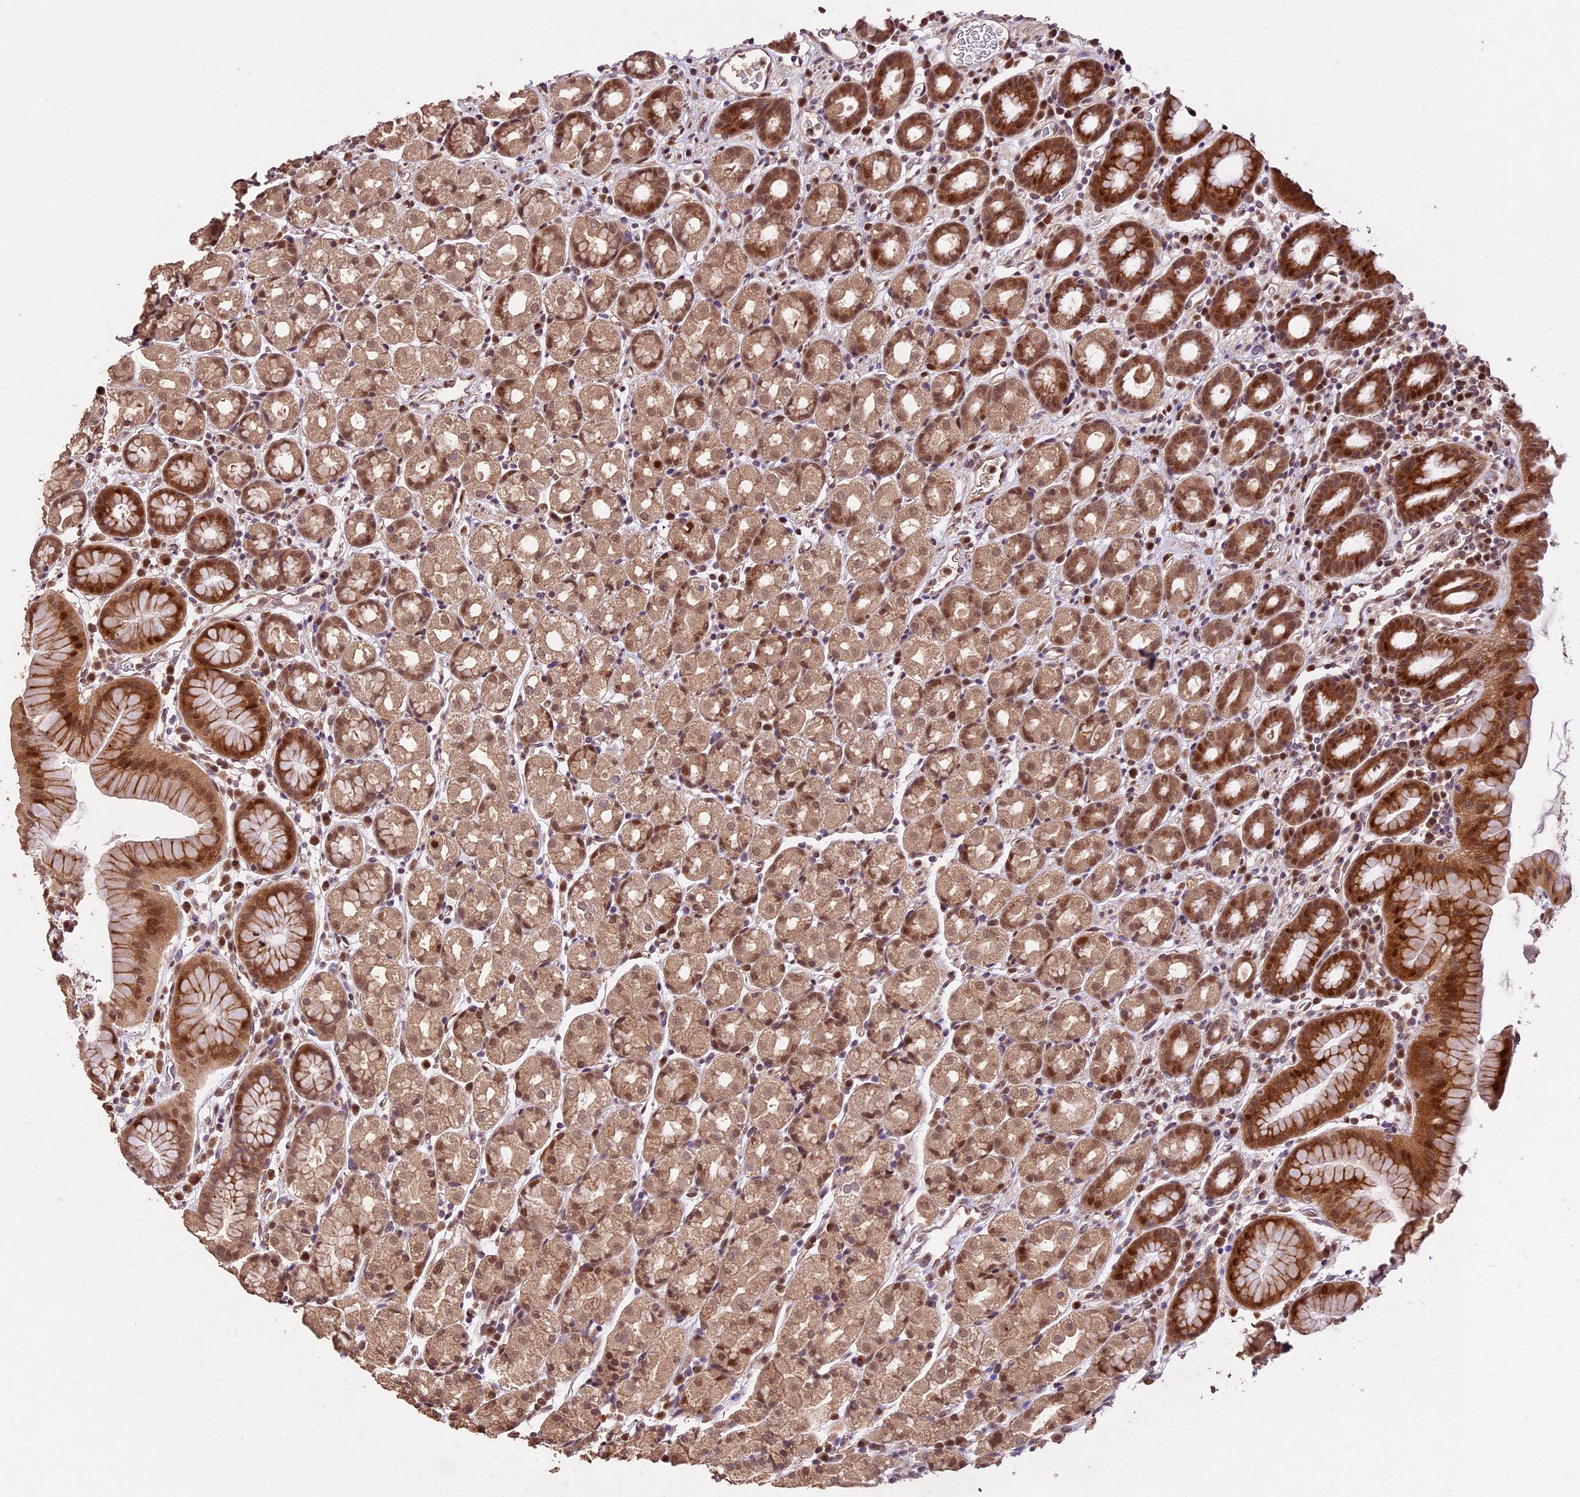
{"staining": {"intensity": "strong", "quantity": ">75%", "location": "cytoplasmic/membranous,nuclear"}, "tissue": "stomach", "cell_type": "Glandular cells", "image_type": "normal", "snomed": [{"axis": "morphology", "description": "Normal tissue, NOS"}, {"axis": "topography", "description": "Stomach, upper"}, {"axis": "topography", "description": "Stomach, lower"}, {"axis": "topography", "description": "Small intestine"}], "caption": "The immunohistochemical stain labels strong cytoplasmic/membranous,nuclear expression in glandular cells of unremarkable stomach. (DAB (3,3'-diaminobenzidine) IHC with brightfield microscopy, high magnification).", "gene": "CDKN2AIP", "patient": {"sex": "male", "age": 68}}